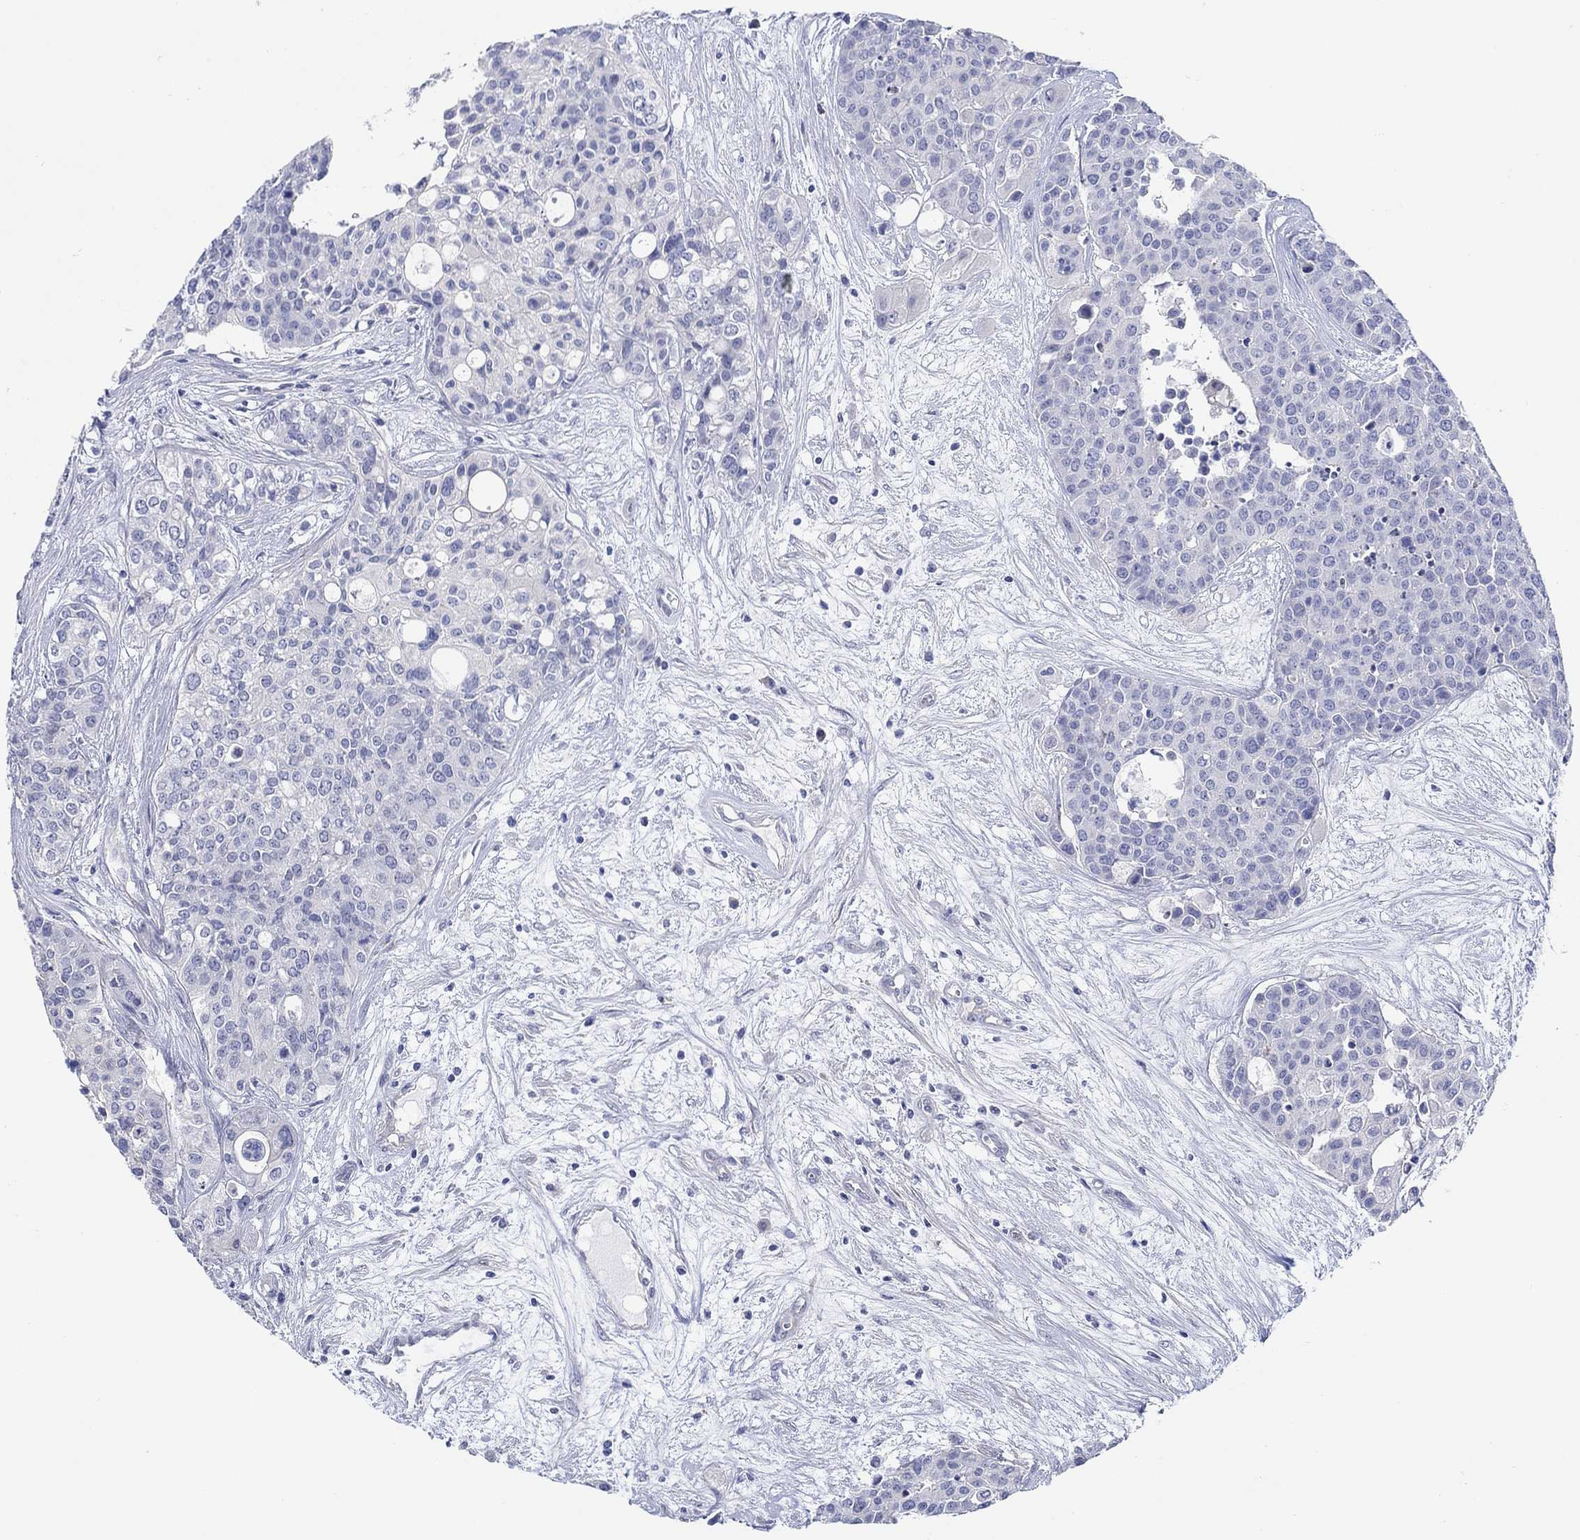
{"staining": {"intensity": "negative", "quantity": "none", "location": "none"}, "tissue": "carcinoid", "cell_type": "Tumor cells", "image_type": "cancer", "snomed": [{"axis": "morphology", "description": "Carcinoid, malignant, NOS"}, {"axis": "topography", "description": "Colon"}], "caption": "Photomicrograph shows no protein positivity in tumor cells of carcinoid tissue.", "gene": "KRT222", "patient": {"sex": "male", "age": 81}}